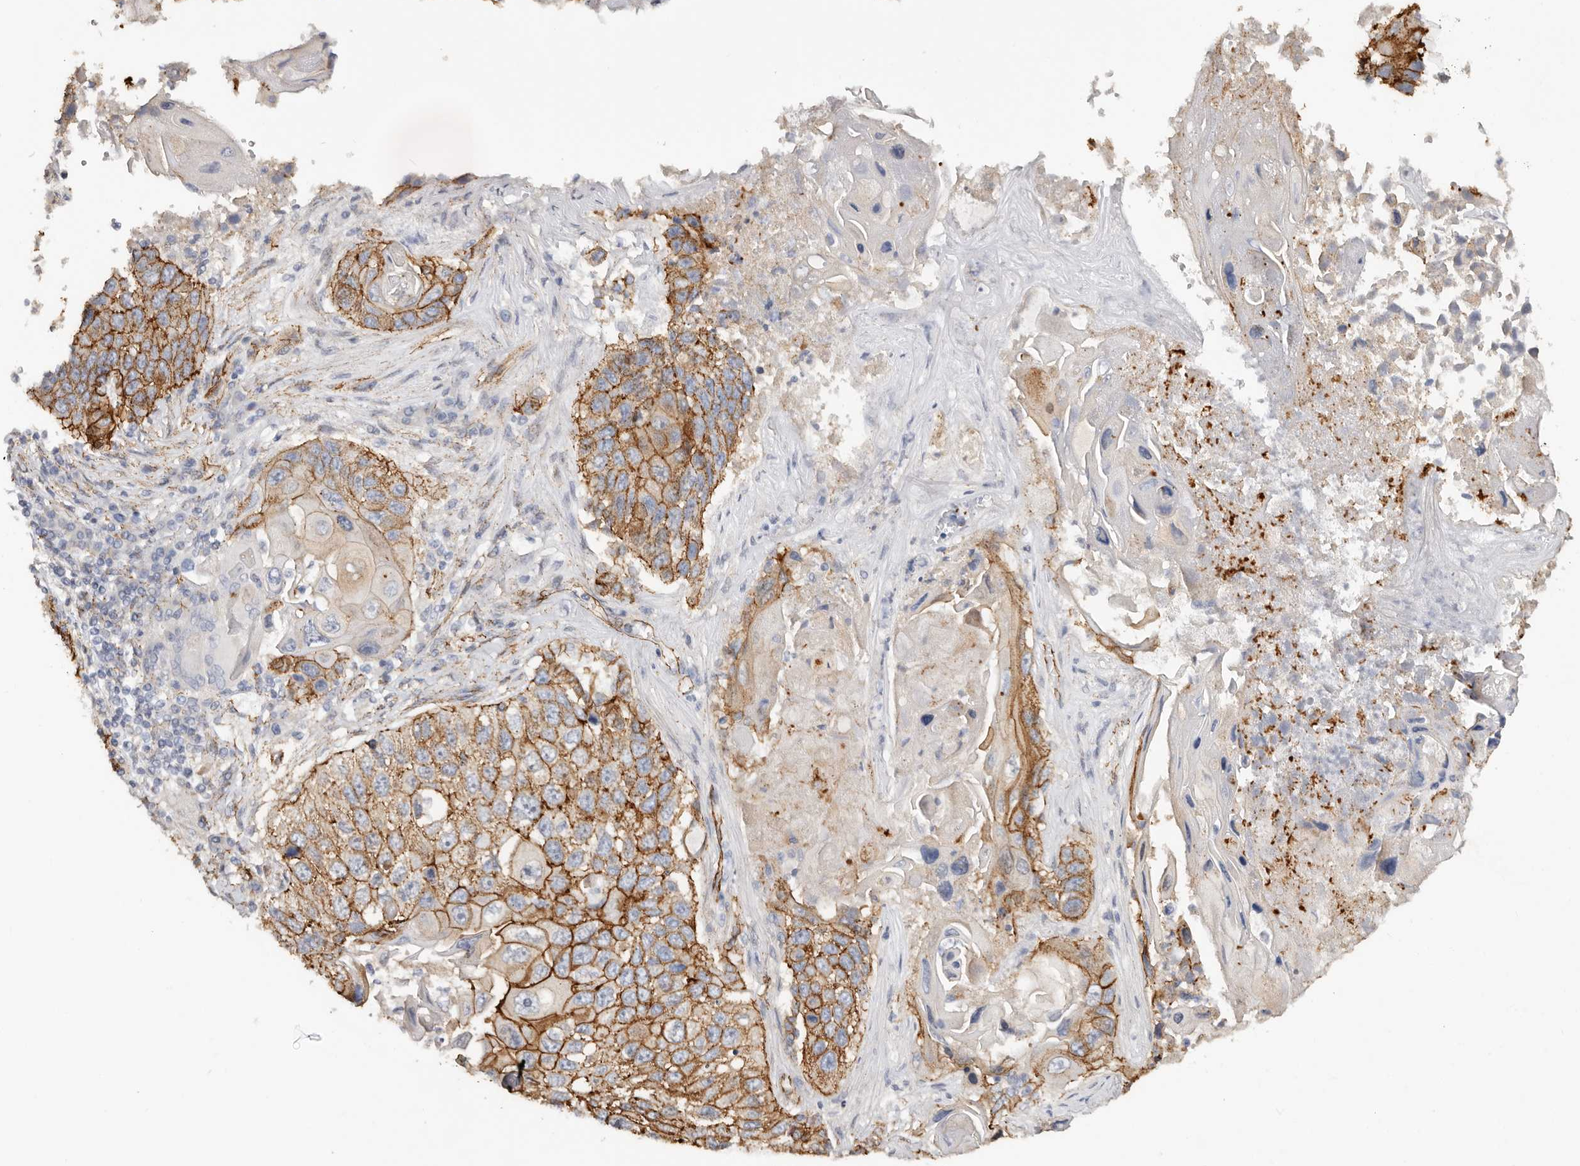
{"staining": {"intensity": "strong", "quantity": ">75%", "location": "cytoplasmic/membranous"}, "tissue": "lung cancer", "cell_type": "Tumor cells", "image_type": "cancer", "snomed": [{"axis": "morphology", "description": "Squamous cell carcinoma, NOS"}, {"axis": "topography", "description": "Lung"}], "caption": "A brown stain shows strong cytoplasmic/membranous expression of a protein in lung cancer tumor cells.", "gene": "CTNNB1", "patient": {"sex": "male", "age": 61}}